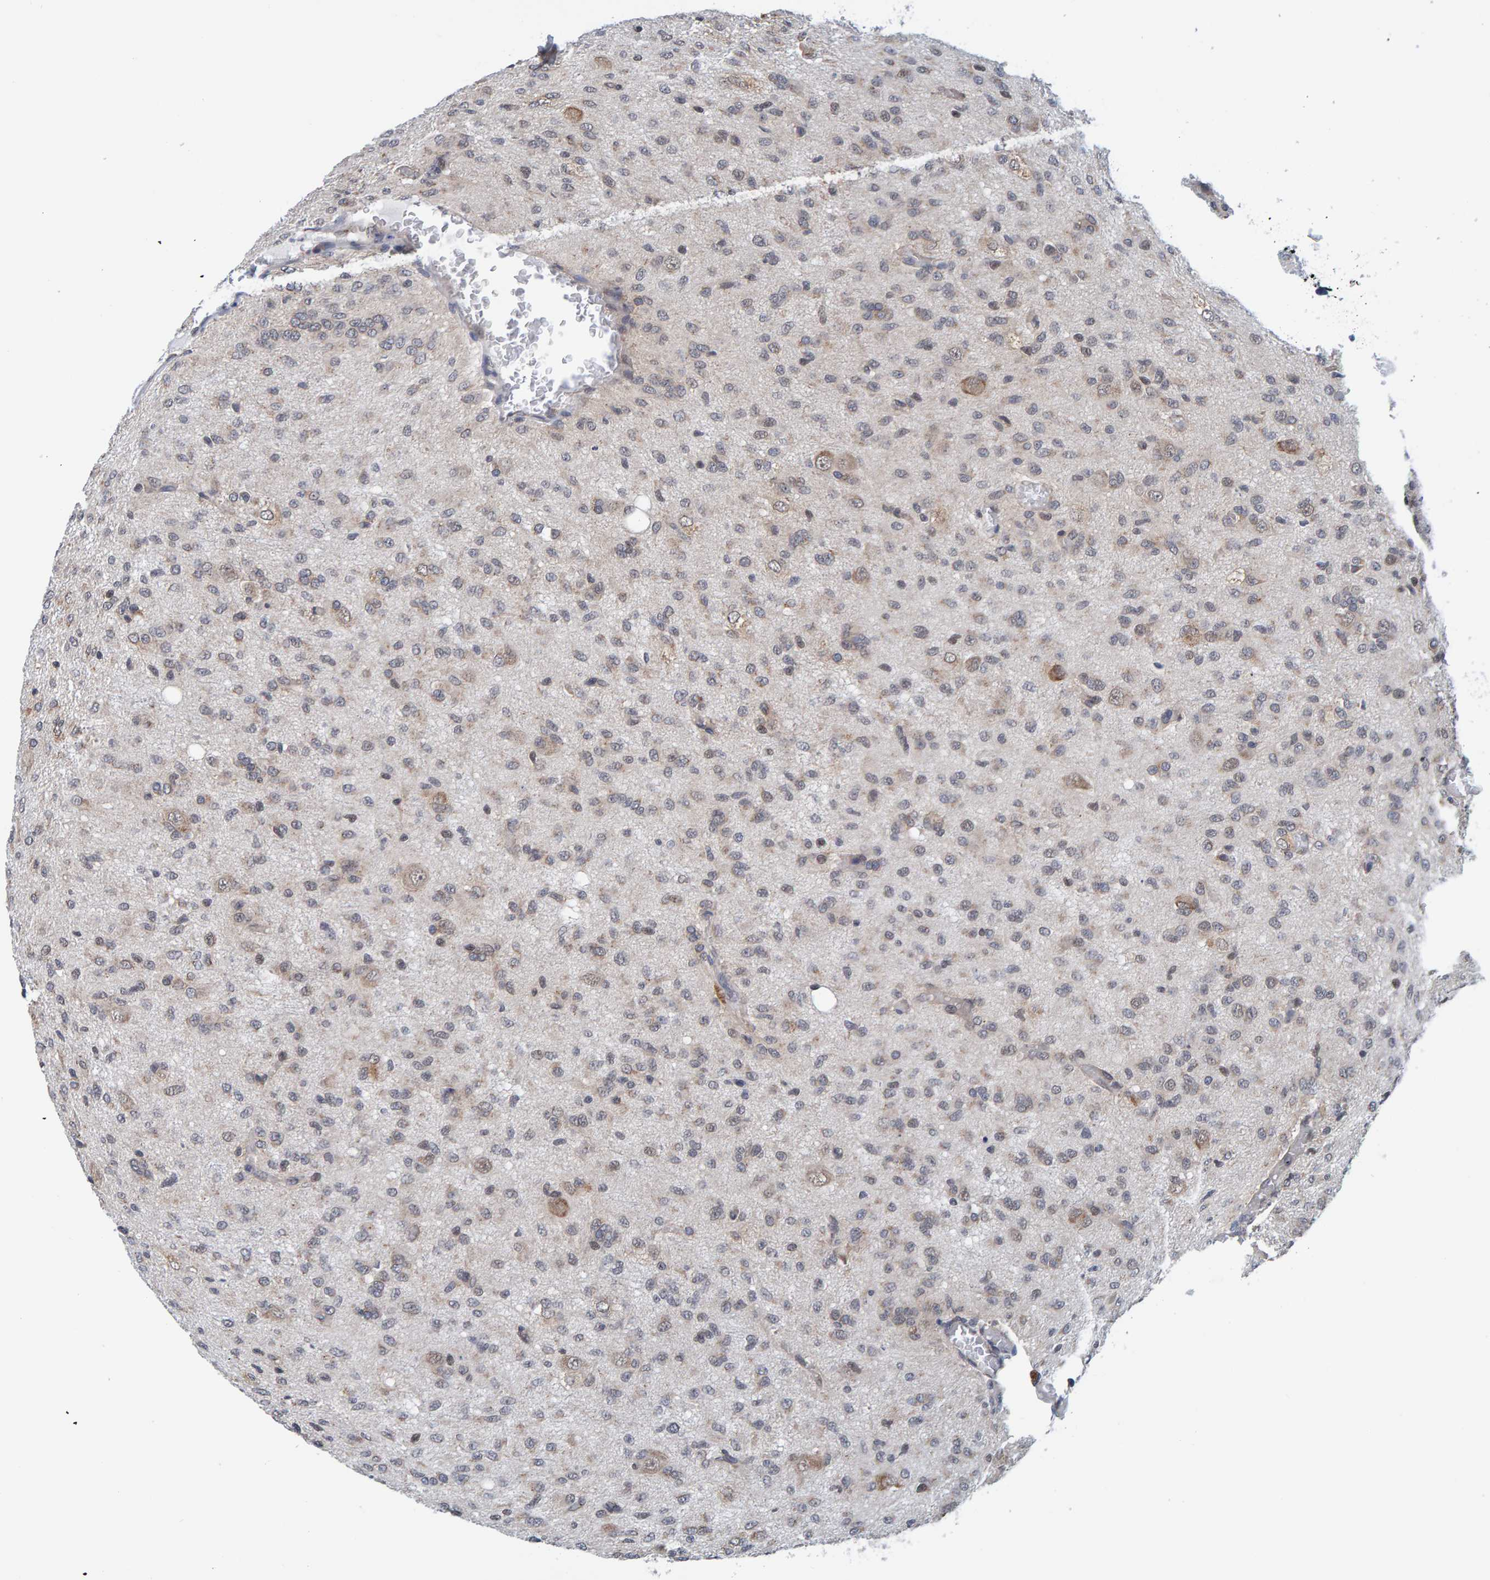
{"staining": {"intensity": "weak", "quantity": "<25%", "location": "cytoplasmic/membranous"}, "tissue": "glioma", "cell_type": "Tumor cells", "image_type": "cancer", "snomed": [{"axis": "morphology", "description": "Glioma, malignant, High grade"}, {"axis": "topography", "description": "Brain"}], "caption": "Immunohistochemistry histopathology image of glioma stained for a protein (brown), which demonstrates no staining in tumor cells. The staining is performed using DAB brown chromogen with nuclei counter-stained in using hematoxylin.", "gene": "SCRN2", "patient": {"sex": "female", "age": 59}}